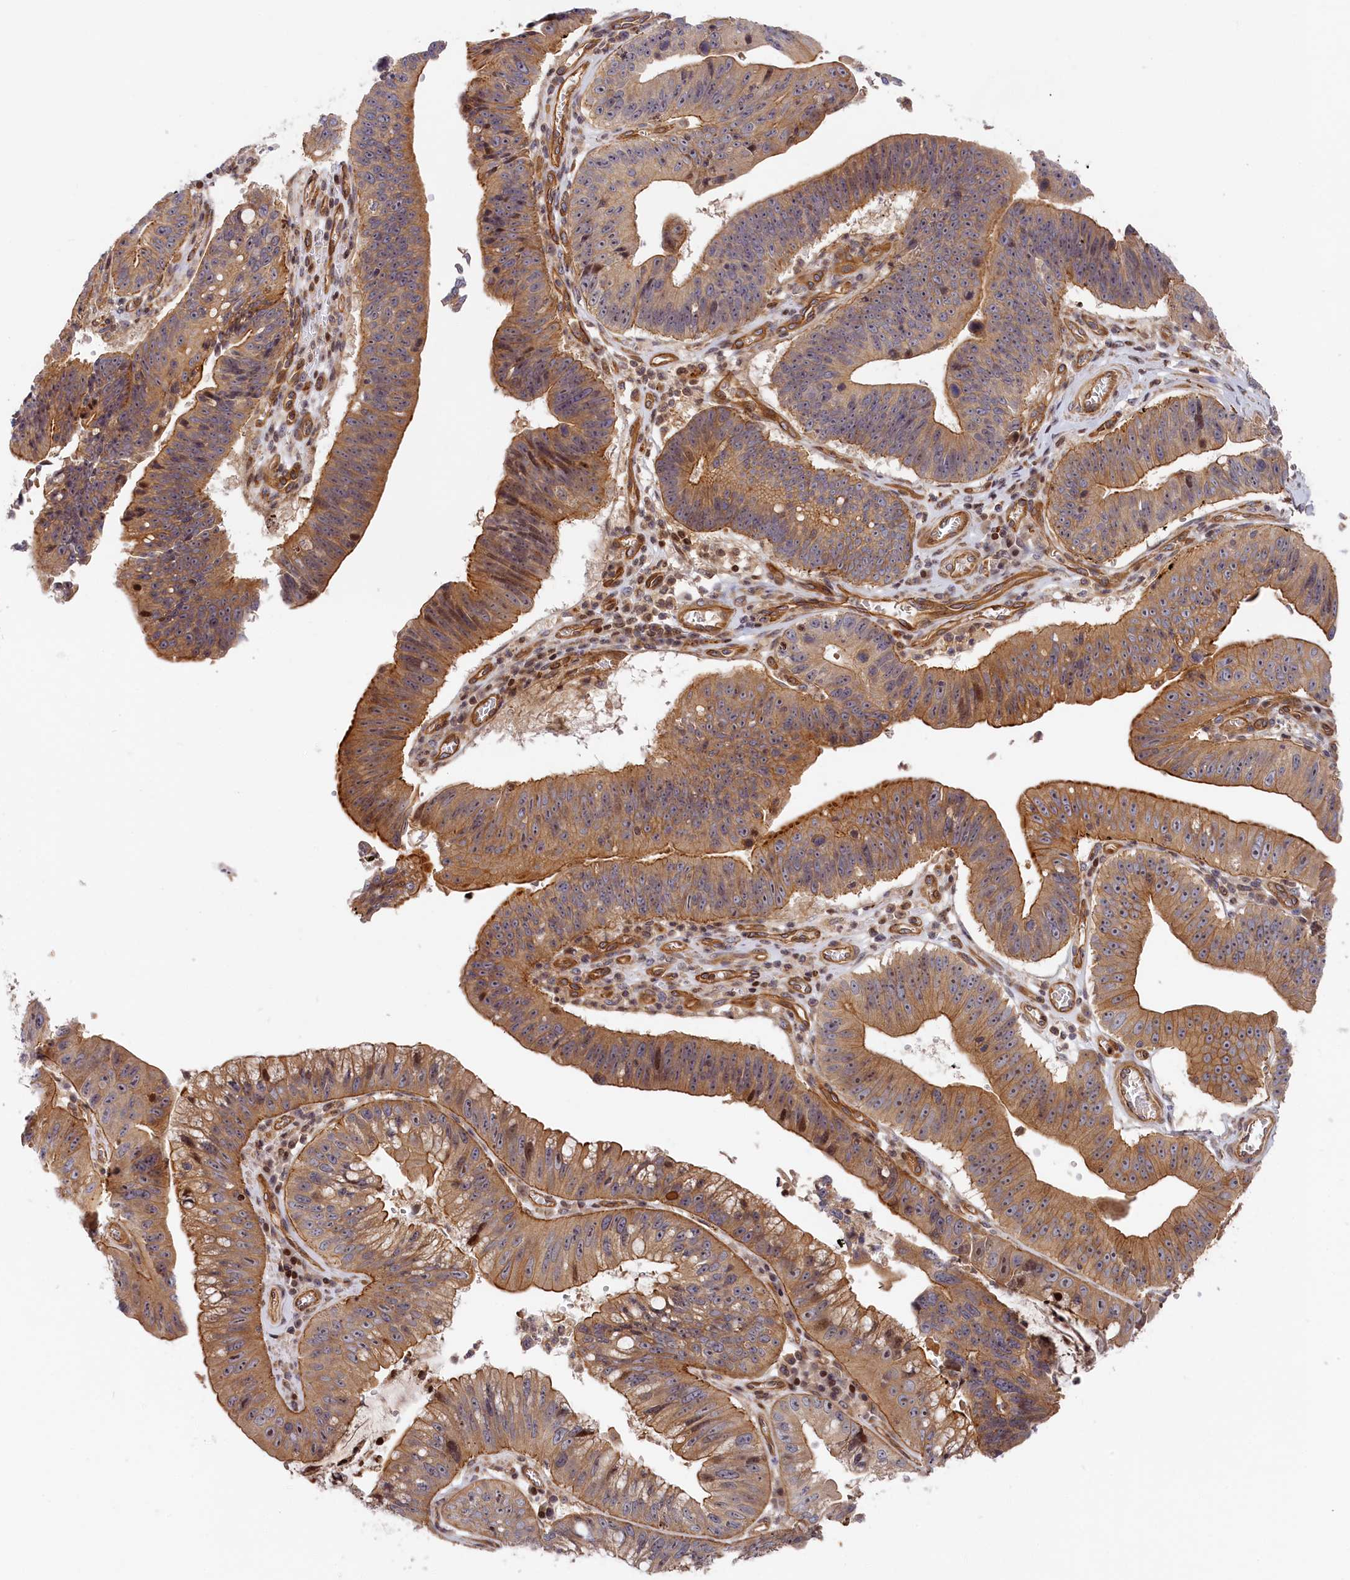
{"staining": {"intensity": "moderate", "quantity": ">75%", "location": "cytoplasmic/membranous"}, "tissue": "stomach cancer", "cell_type": "Tumor cells", "image_type": "cancer", "snomed": [{"axis": "morphology", "description": "Adenocarcinoma, NOS"}, {"axis": "topography", "description": "Stomach"}], "caption": "An image showing moderate cytoplasmic/membranous positivity in approximately >75% of tumor cells in adenocarcinoma (stomach), as visualized by brown immunohistochemical staining.", "gene": "CEP44", "patient": {"sex": "male", "age": 59}}